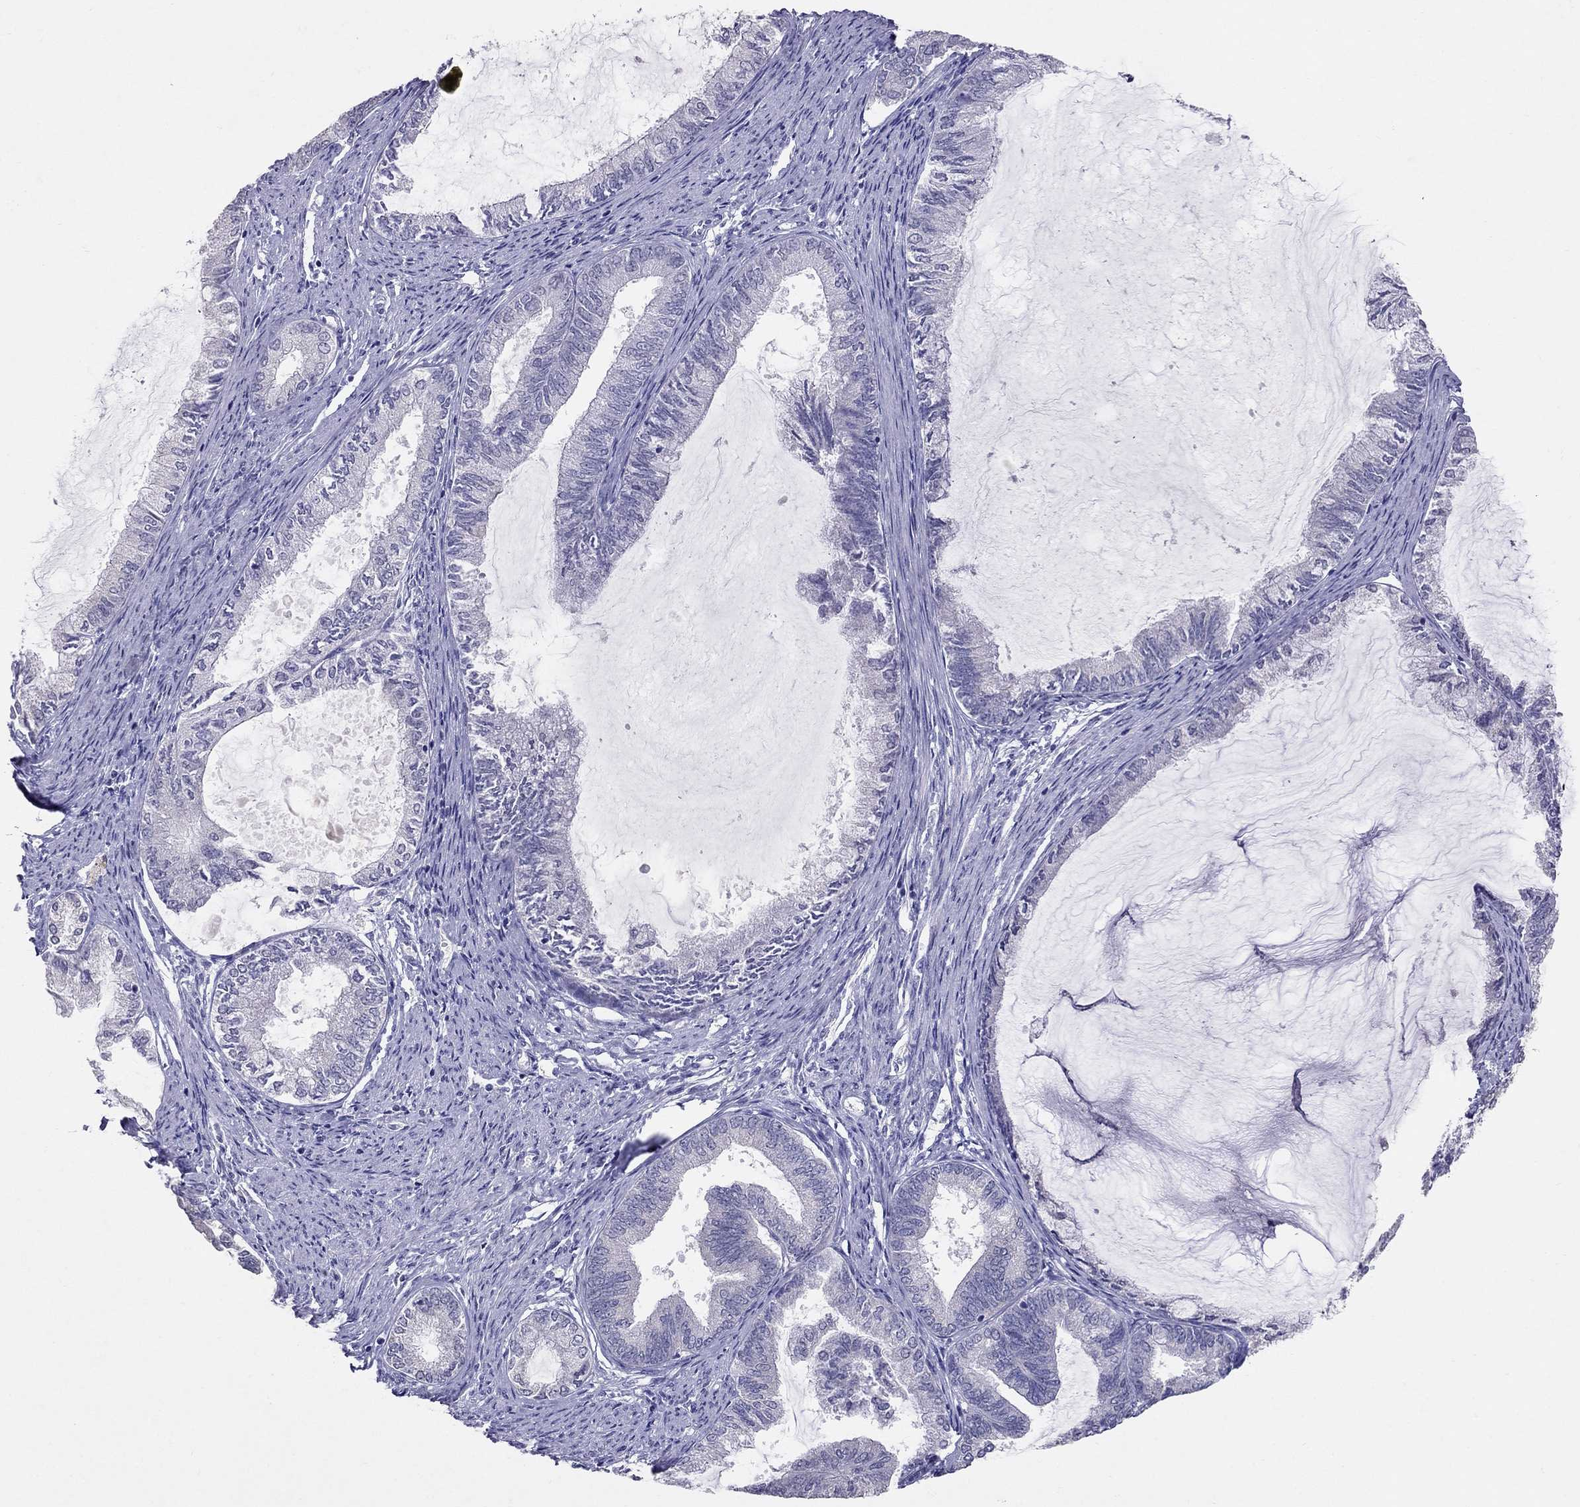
{"staining": {"intensity": "negative", "quantity": "none", "location": "none"}, "tissue": "endometrial cancer", "cell_type": "Tumor cells", "image_type": "cancer", "snomed": [{"axis": "morphology", "description": "Adenocarcinoma, NOS"}, {"axis": "topography", "description": "Endometrium"}], "caption": "Endometrial cancer stained for a protein using immunohistochemistry demonstrates no staining tumor cells.", "gene": "MYO3B", "patient": {"sex": "female", "age": 86}}